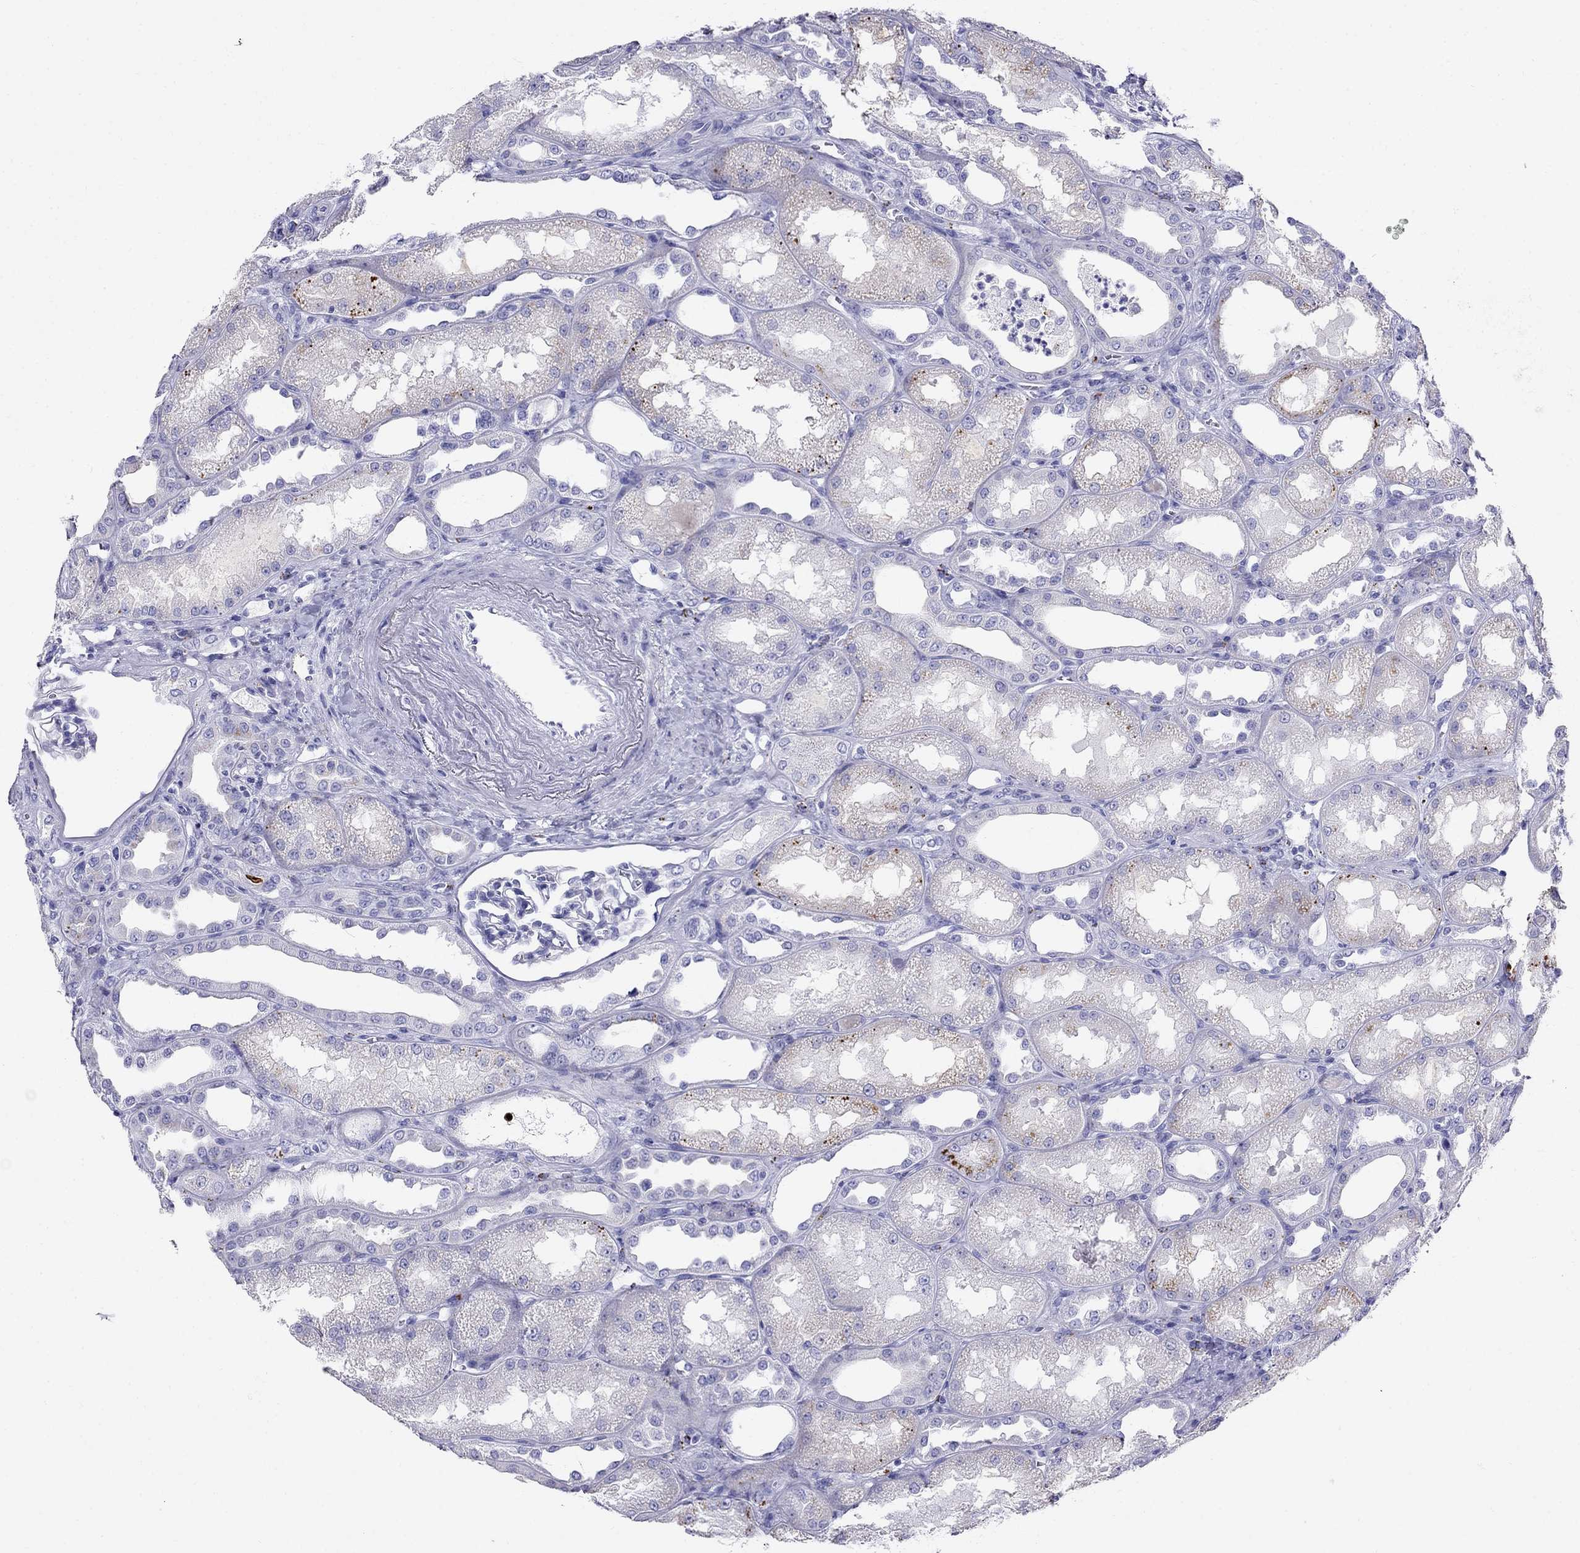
{"staining": {"intensity": "negative", "quantity": "none", "location": "none"}, "tissue": "kidney", "cell_type": "Cells in glomeruli", "image_type": "normal", "snomed": [{"axis": "morphology", "description": "Normal tissue, NOS"}, {"axis": "topography", "description": "Kidney"}], "caption": "Histopathology image shows no protein positivity in cells in glomeruli of normal kidney.", "gene": "MC5R", "patient": {"sex": "male", "age": 61}}